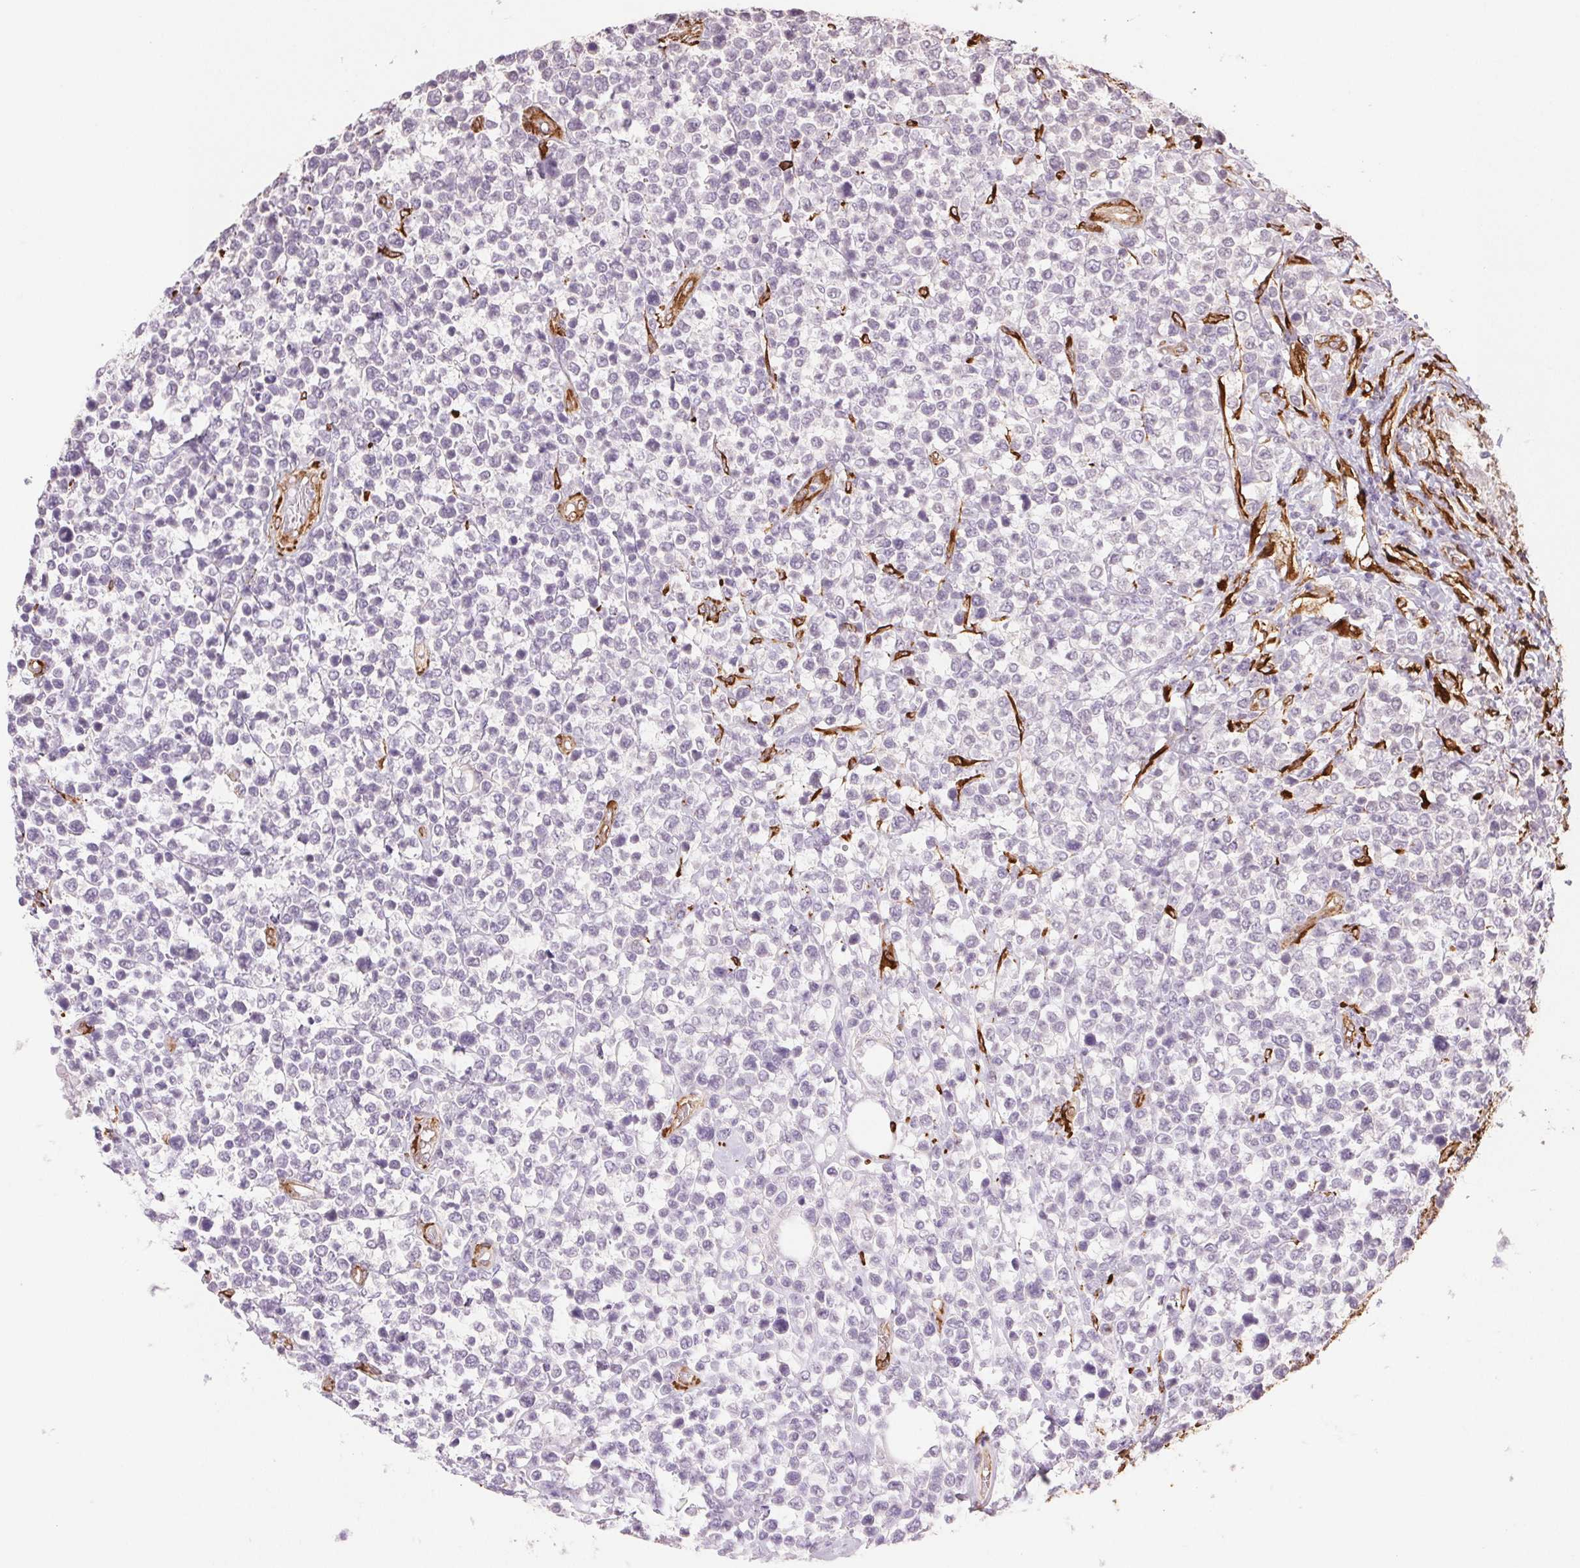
{"staining": {"intensity": "negative", "quantity": "none", "location": "none"}, "tissue": "lymphoma", "cell_type": "Tumor cells", "image_type": "cancer", "snomed": [{"axis": "morphology", "description": "Malignant lymphoma, non-Hodgkin's type, High grade"}, {"axis": "topography", "description": "Soft tissue"}], "caption": "IHC image of lymphoma stained for a protein (brown), which exhibits no positivity in tumor cells. (DAB (3,3'-diaminobenzidine) immunohistochemistry with hematoxylin counter stain).", "gene": "FKBP10", "patient": {"sex": "female", "age": 56}}